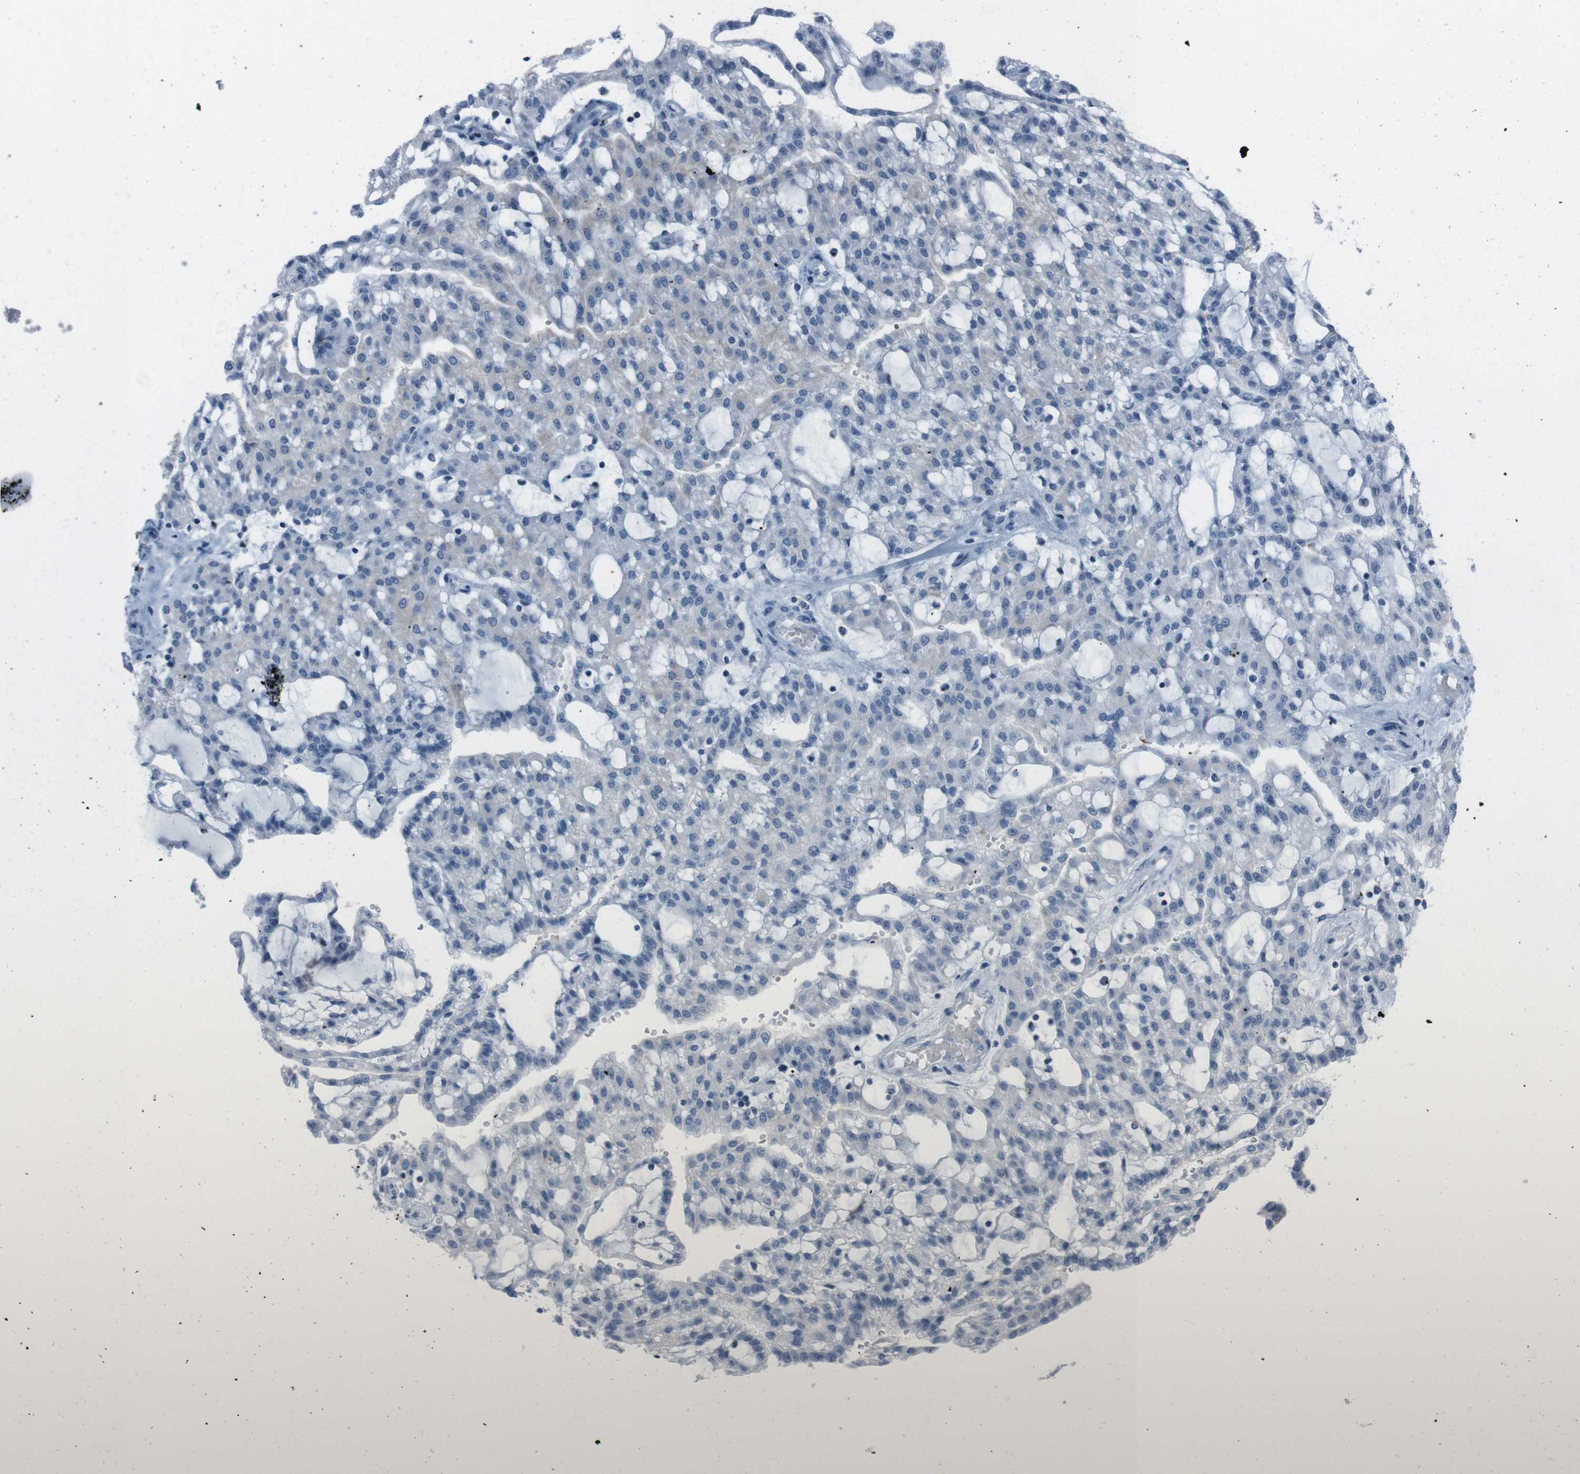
{"staining": {"intensity": "negative", "quantity": "none", "location": "none"}, "tissue": "renal cancer", "cell_type": "Tumor cells", "image_type": "cancer", "snomed": [{"axis": "morphology", "description": "Adenocarcinoma, NOS"}, {"axis": "topography", "description": "Kidney"}], "caption": "Immunohistochemistry of renal adenocarcinoma displays no expression in tumor cells.", "gene": "ST6GAL1", "patient": {"sex": "male", "age": 63}}